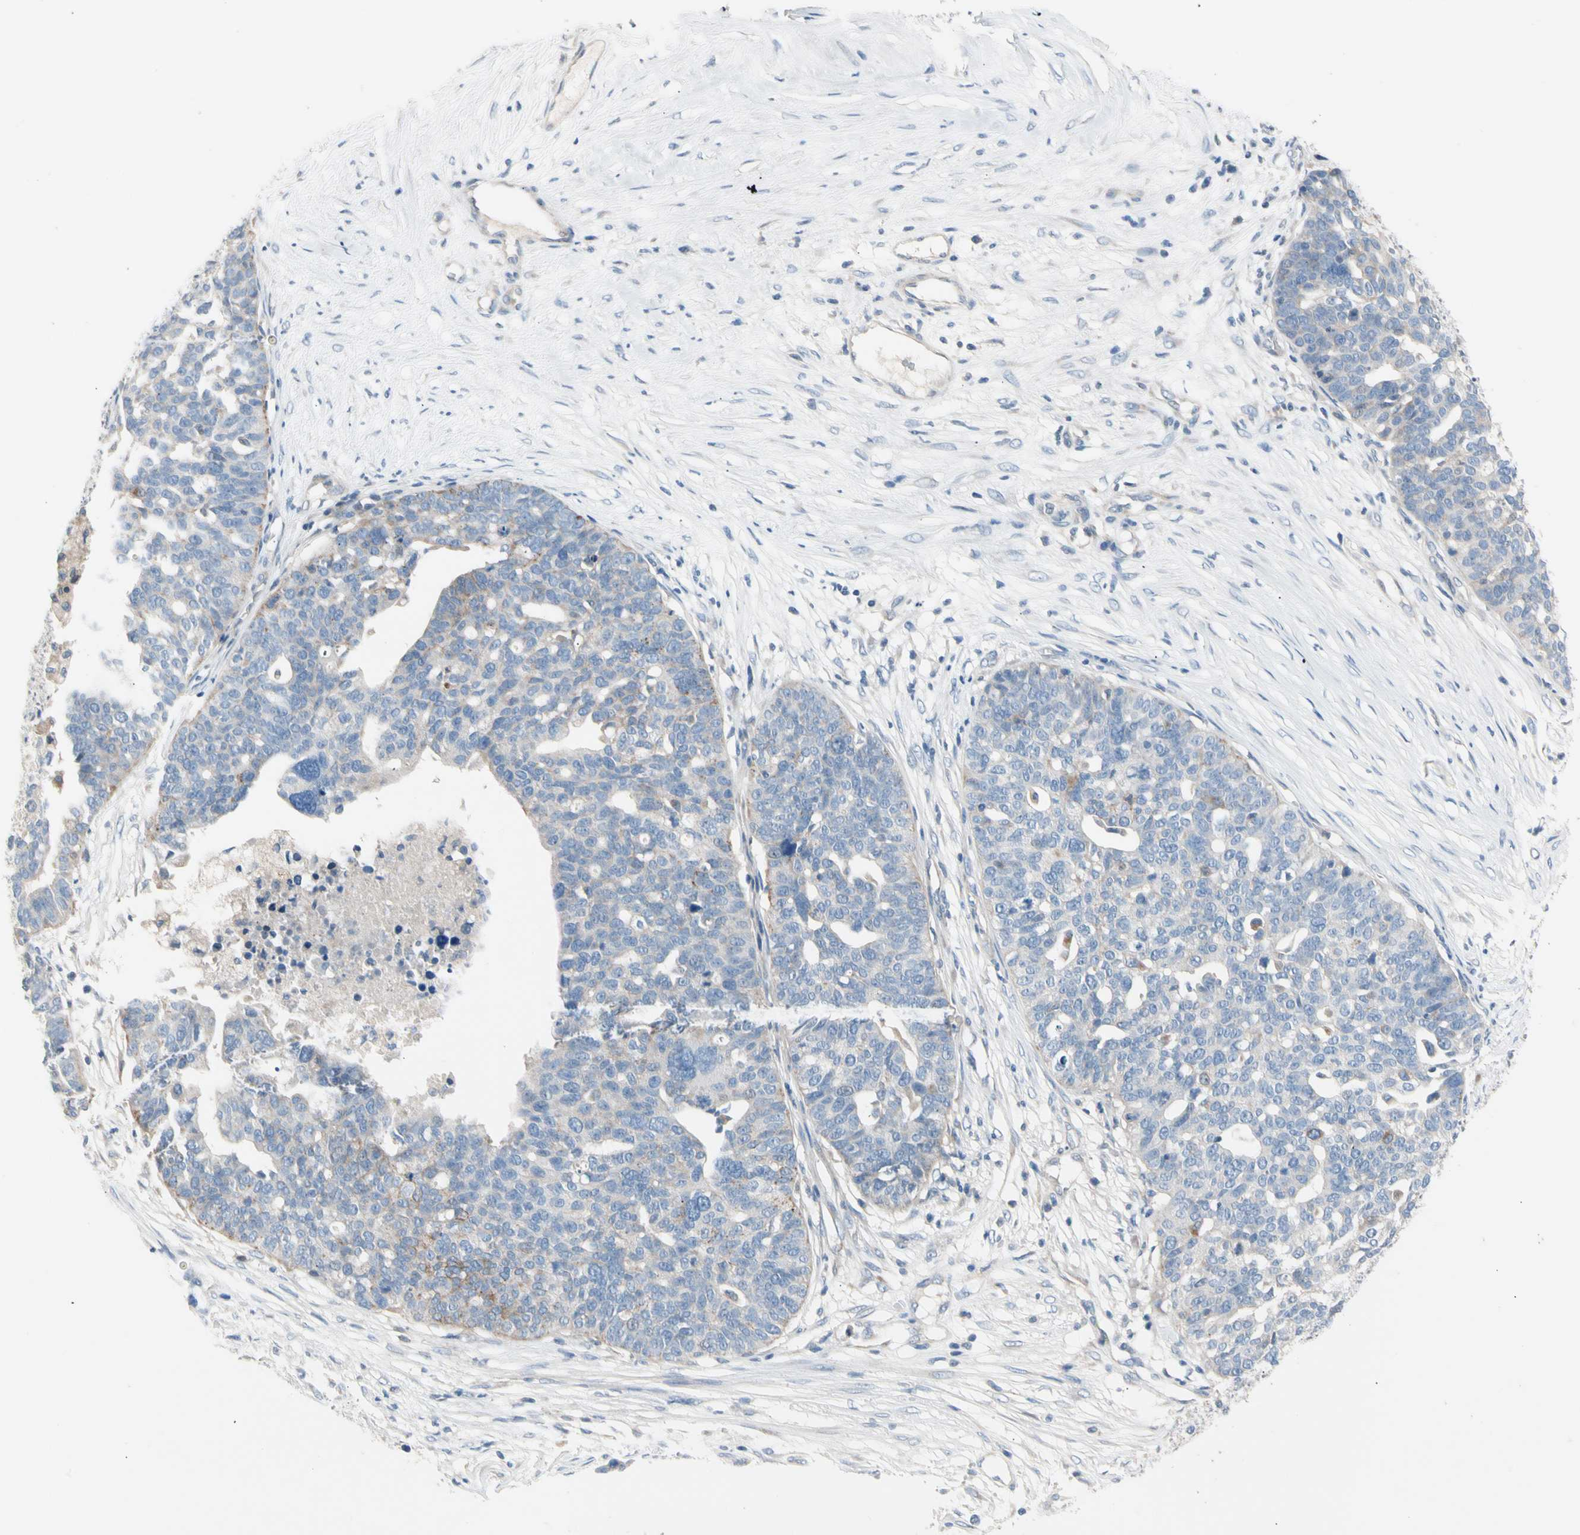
{"staining": {"intensity": "weak", "quantity": "<25%", "location": "cytoplasmic/membranous"}, "tissue": "ovarian cancer", "cell_type": "Tumor cells", "image_type": "cancer", "snomed": [{"axis": "morphology", "description": "Cystadenocarcinoma, serous, NOS"}, {"axis": "topography", "description": "Ovary"}], "caption": "Ovarian serous cystadenocarcinoma stained for a protein using IHC displays no positivity tumor cells.", "gene": "CASQ1", "patient": {"sex": "female", "age": 59}}